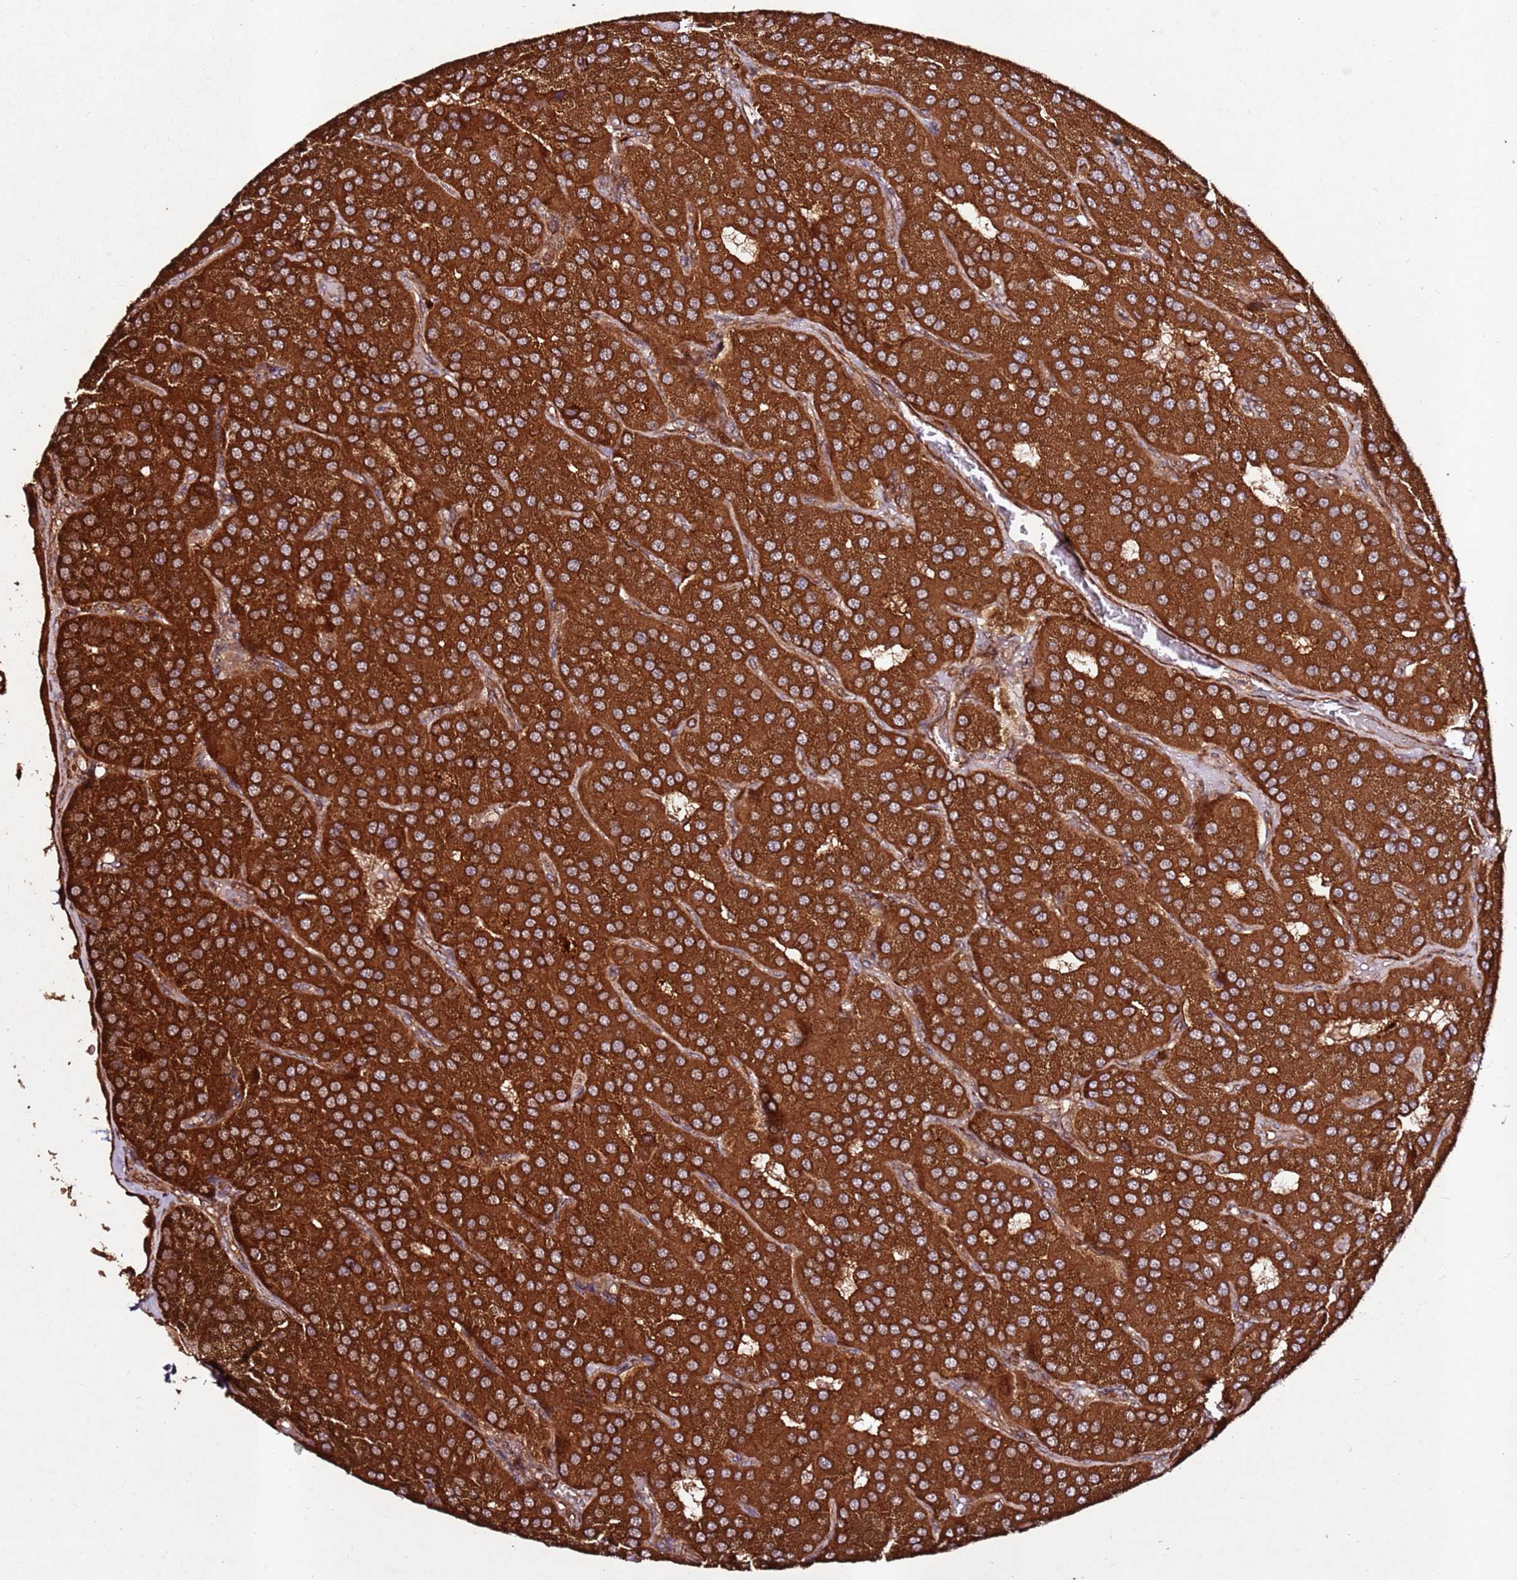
{"staining": {"intensity": "strong", "quantity": ">75%", "location": "cytoplasmic/membranous"}, "tissue": "parathyroid gland", "cell_type": "Glandular cells", "image_type": "normal", "snomed": [{"axis": "morphology", "description": "Normal tissue, NOS"}, {"axis": "morphology", "description": "Adenoma, NOS"}, {"axis": "topography", "description": "Parathyroid gland"}], "caption": "Protein expression by immunohistochemistry exhibits strong cytoplasmic/membranous expression in about >75% of glandular cells in unremarkable parathyroid gland.", "gene": "FAM186A", "patient": {"sex": "female", "age": 86}}